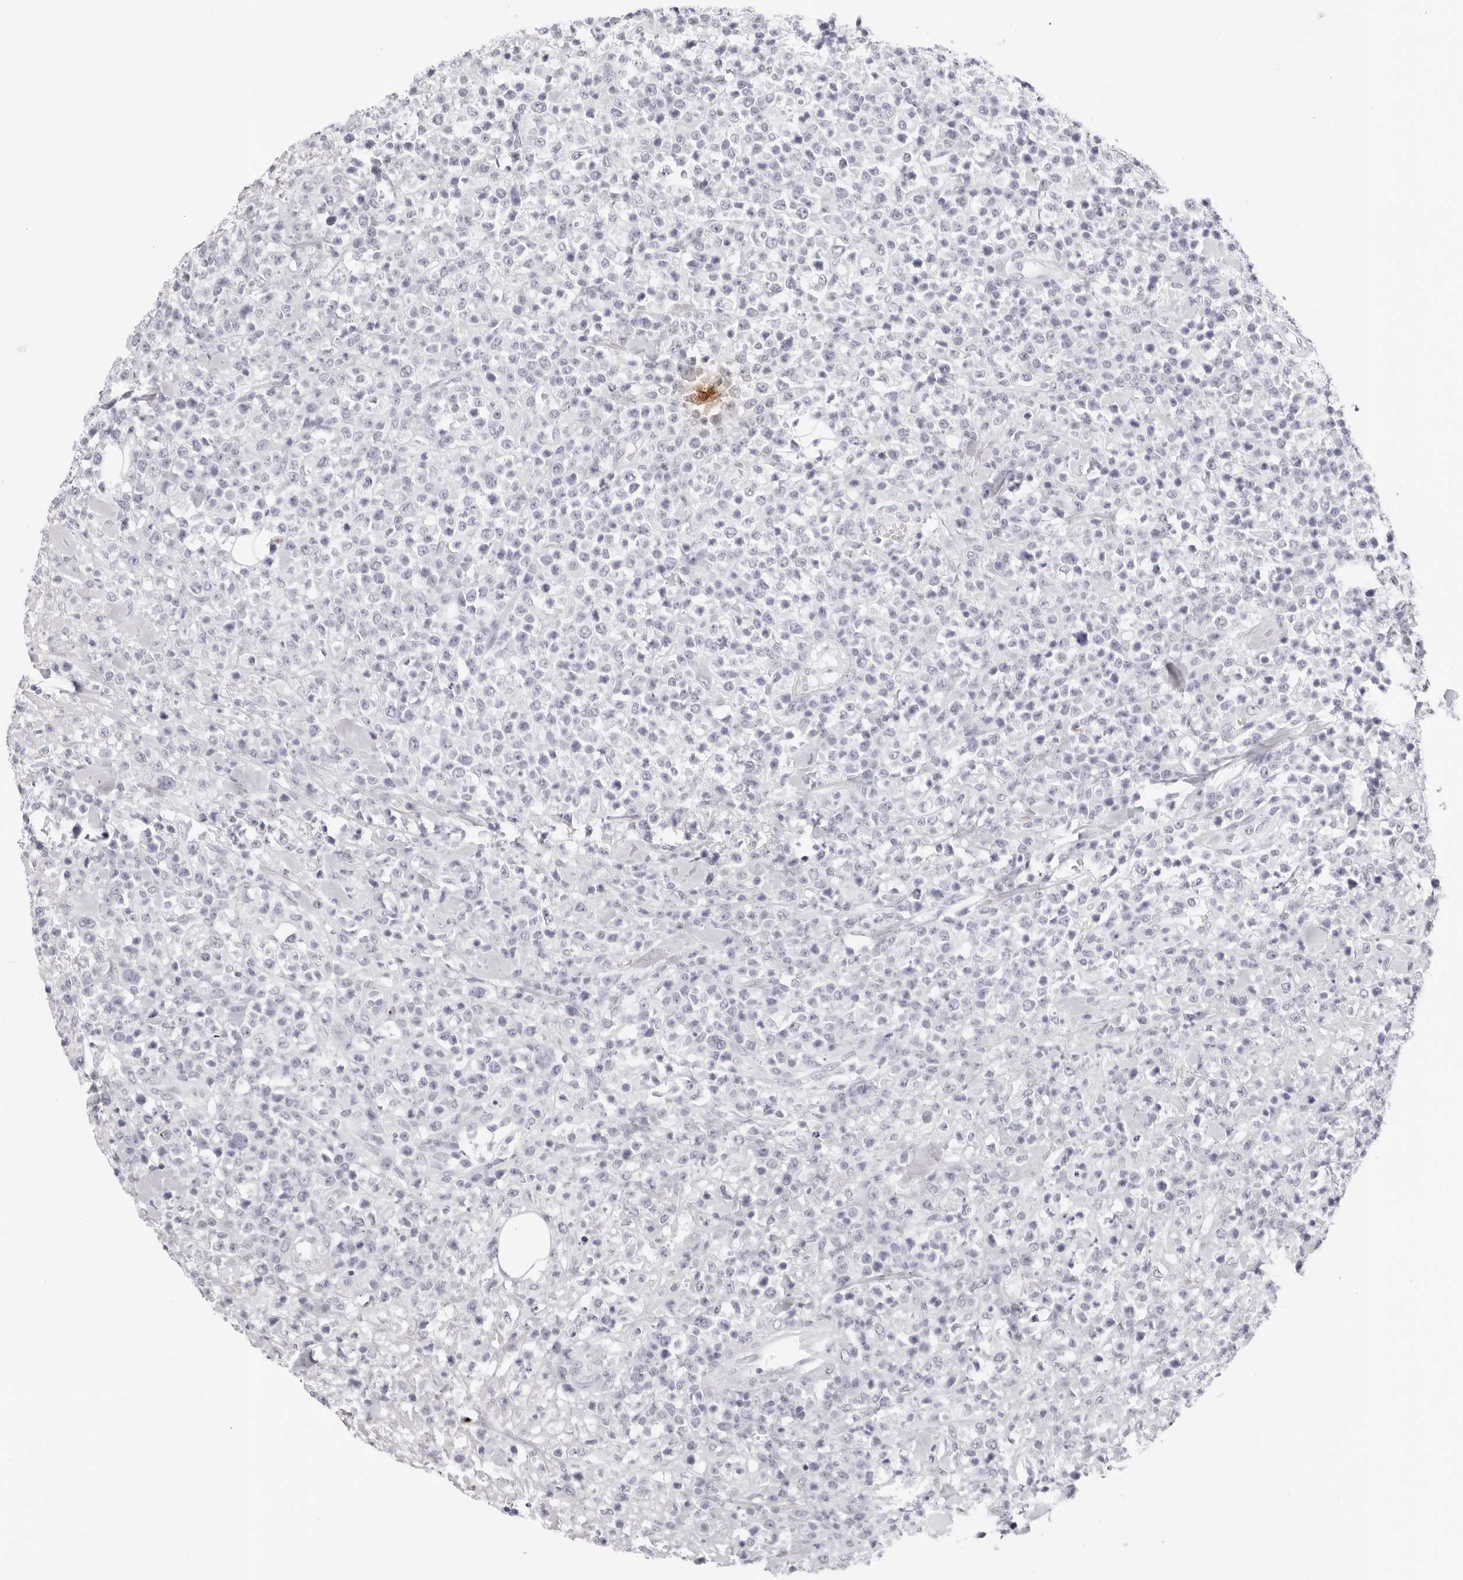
{"staining": {"intensity": "negative", "quantity": "none", "location": "none"}, "tissue": "lymphoma", "cell_type": "Tumor cells", "image_type": "cancer", "snomed": [{"axis": "morphology", "description": "Malignant lymphoma, non-Hodgkin's type, High grade"}, {"axis": "topography", "description": "Colon"}], "caption": "This is an IHC photomicrograph of malignant lymphoma, non-Hodgkin's type (high-grade). There is no positivity in tumor cells.", "gene": "CST5", "patient": {"sex": "female", "age": 53}}